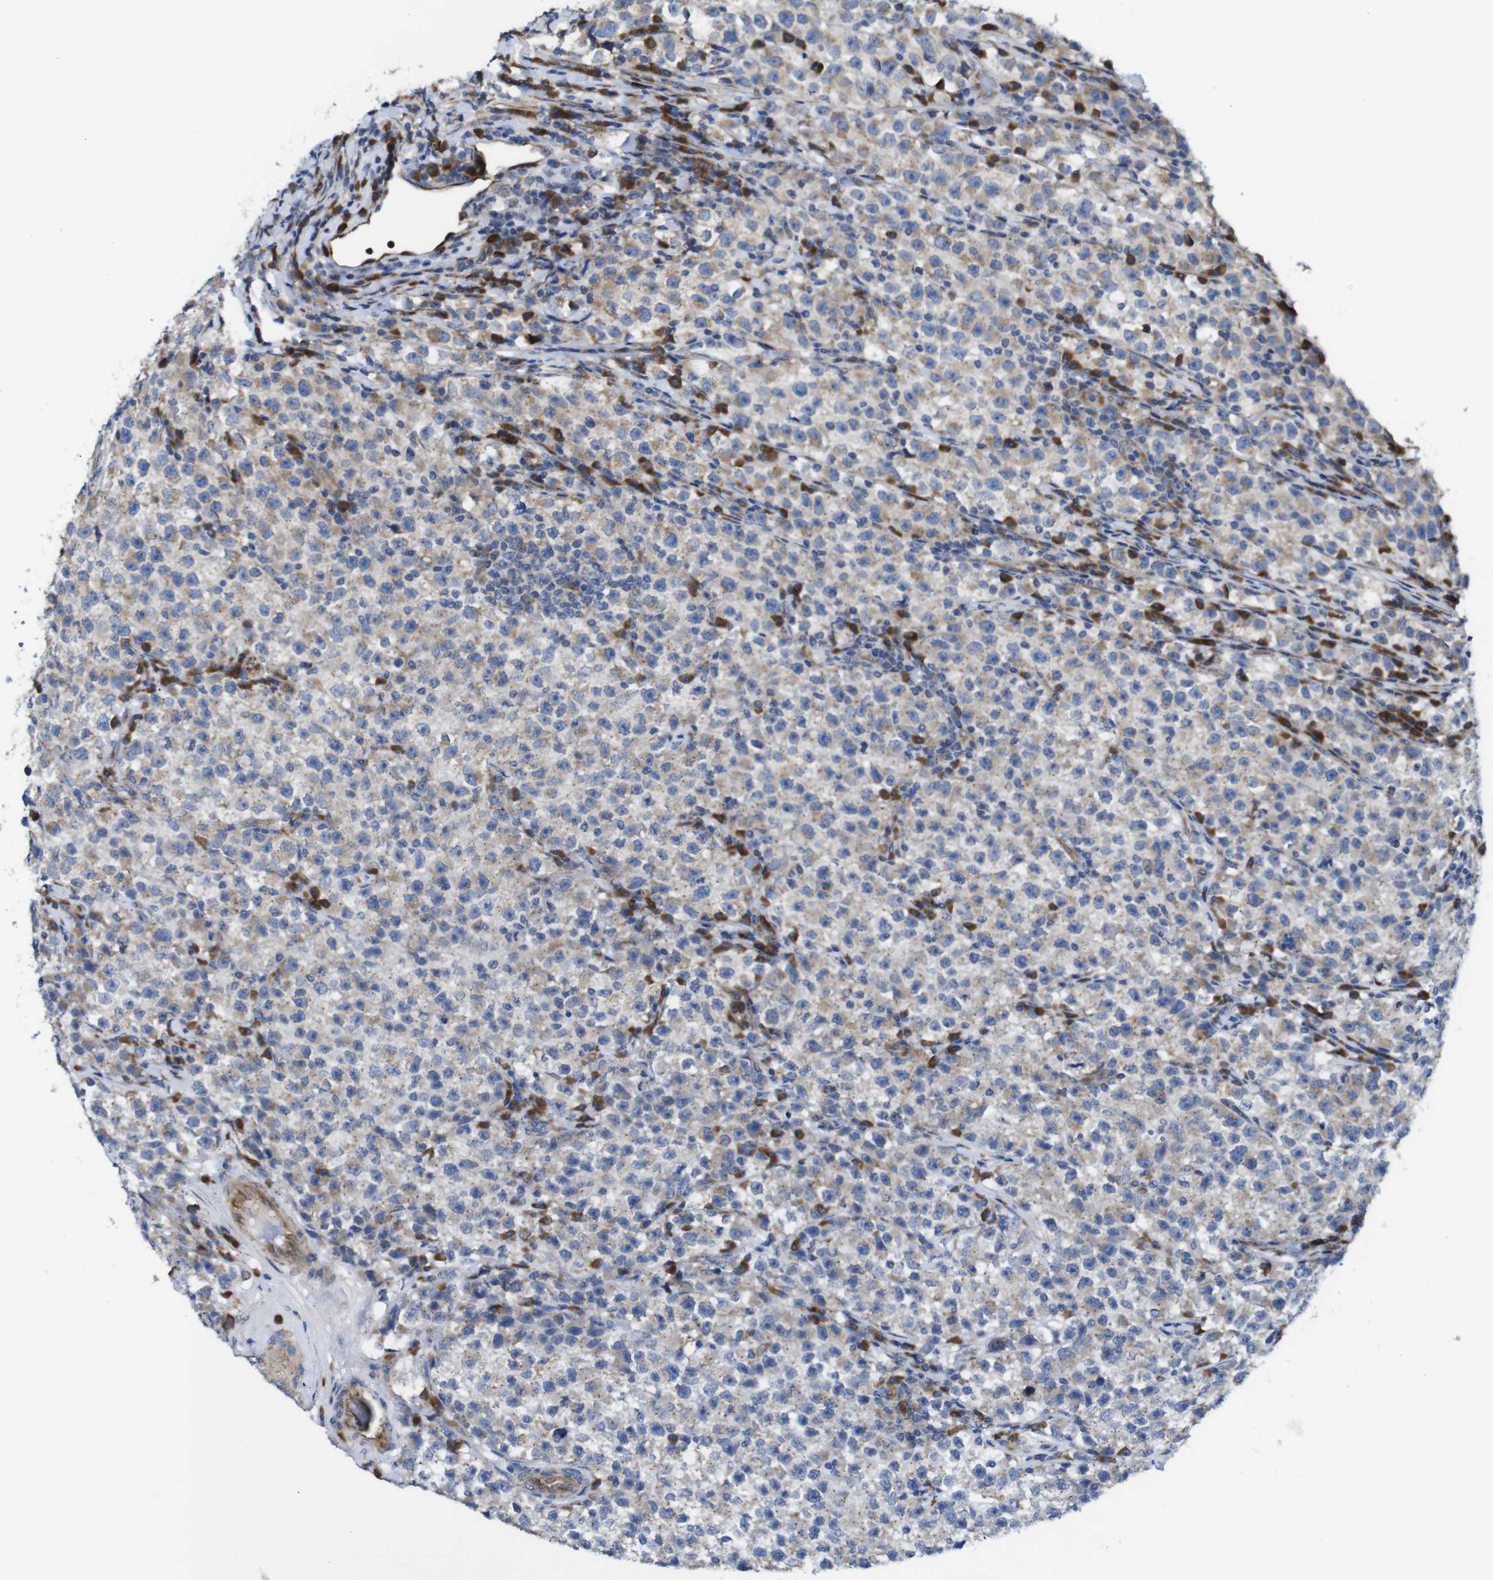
{"staining": {"intensity": "weak", "quantity": "25%-75%", "location": "cytoplasmic/membranous"}, "tissue": "testis cancer", "cell_type": "Tumor cells", "image_type": "cancer", "snomed": [{"axis": "morphology", "description": "Seminoma, NOS"}, {"axis": "topography", "description": "Testis"}], "caption": "Brown immunohistochemical staining in human testis cancer displays weak cytoplasmic/membranous staining in approximately 25%-75% of tumor cells. Immunohistochemistry (ihc) stains the protein of interest in brown and the nuclei are stained blue.", "gene": "DDRGK1", "patient": {"sex": "male", "age": 22}}